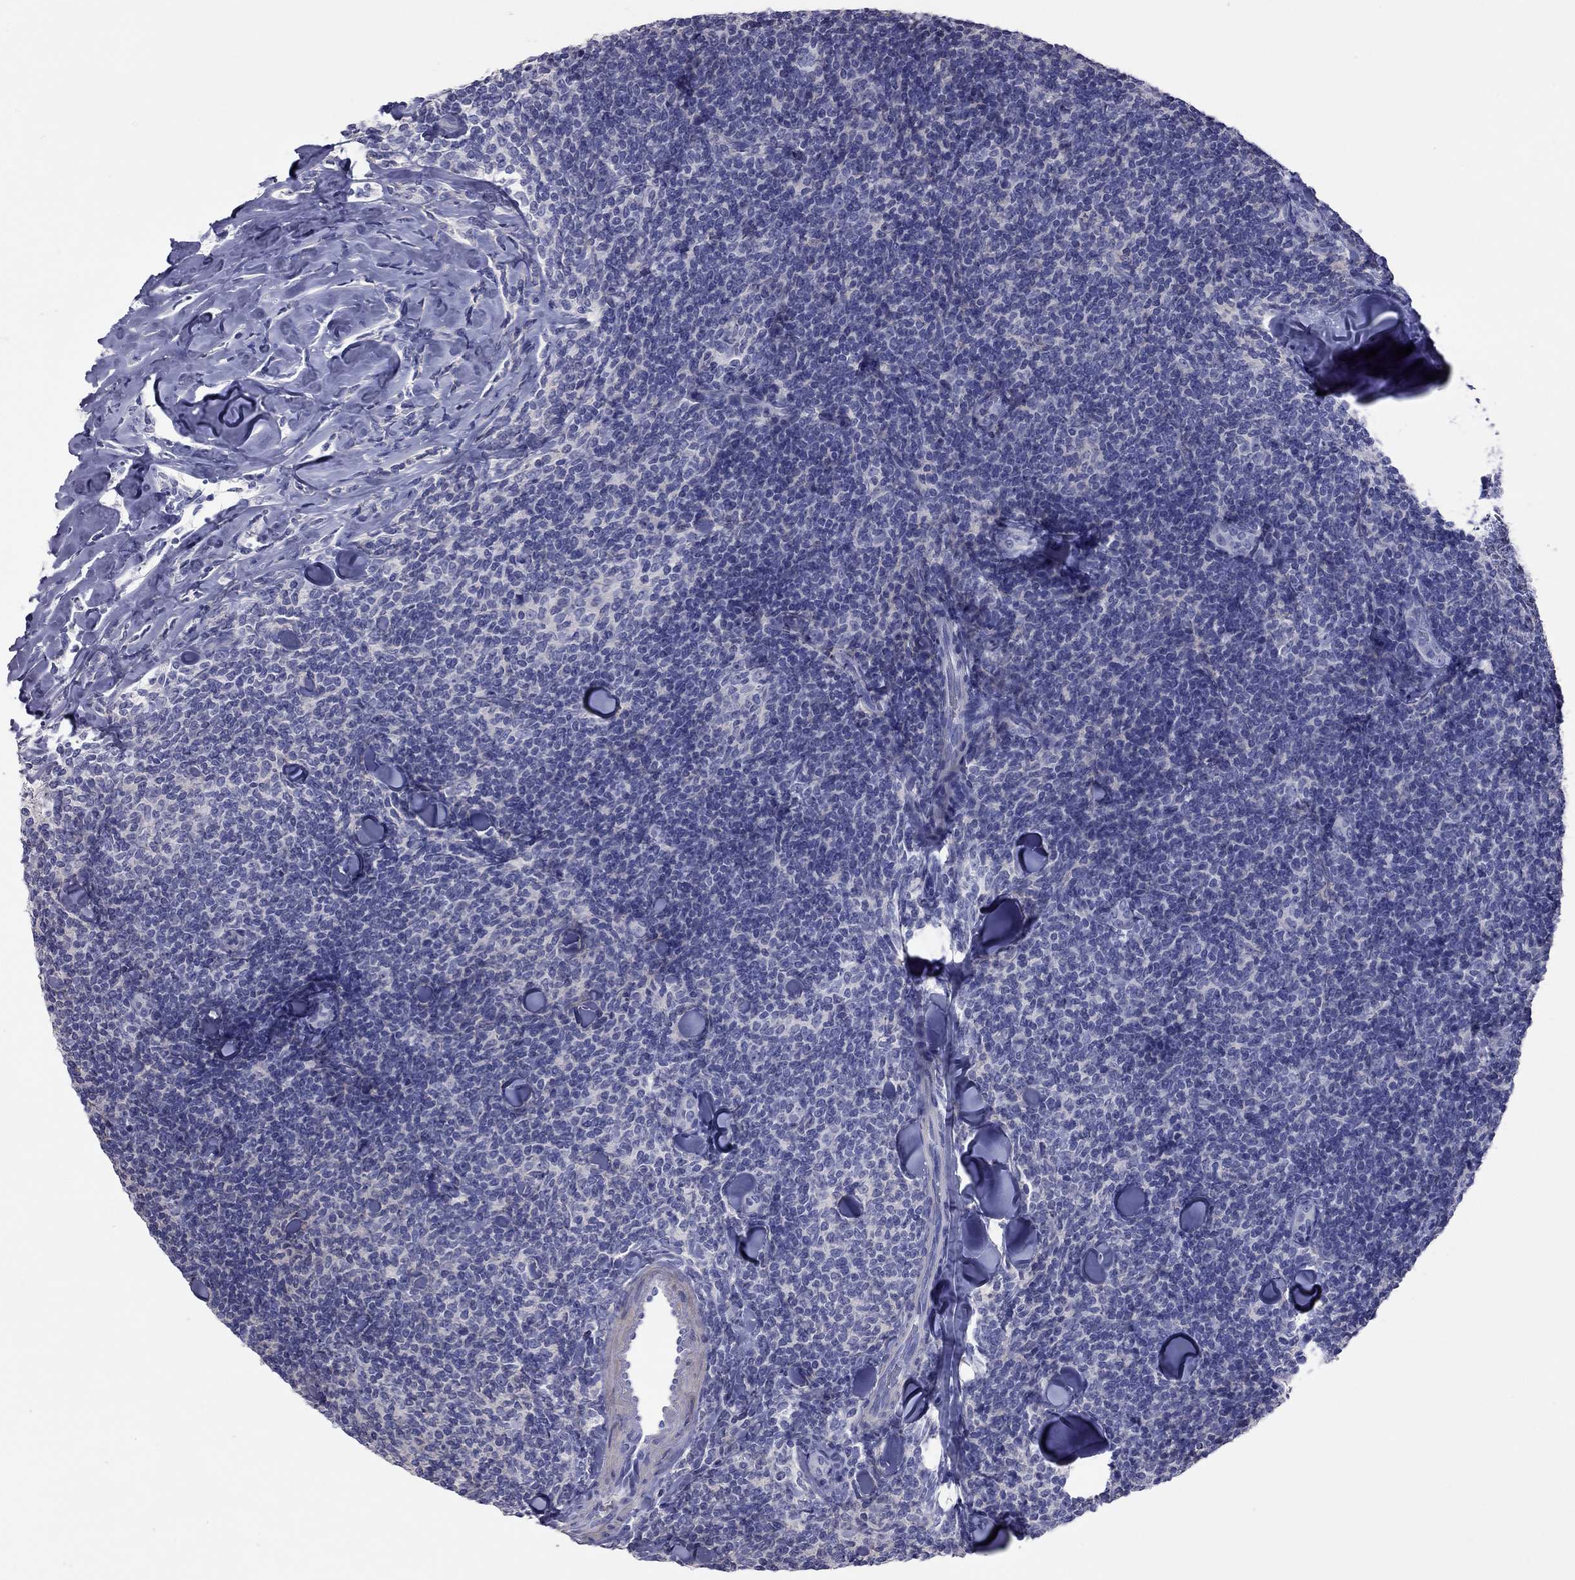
{"staining": {"intensity": "negative", "quantity": "none", "location": "none"}, "tissue": "lymphoma", "cell_type": "Tumor cells", "image_type": "cancer", "snomed": [{"axis": "morphology", "description": "Malignant lymphoma, non-Hodgkin's type, Low grade"}, {"axis": "topography", "description": "Lymph node"}], "caption": "Tumor cells show no significant protein staining in low-grade malignant lymphoma, non-Hodgkin's type.", "gene": "ACTL7B", "patient": {"sex": "female", "age": 56}}